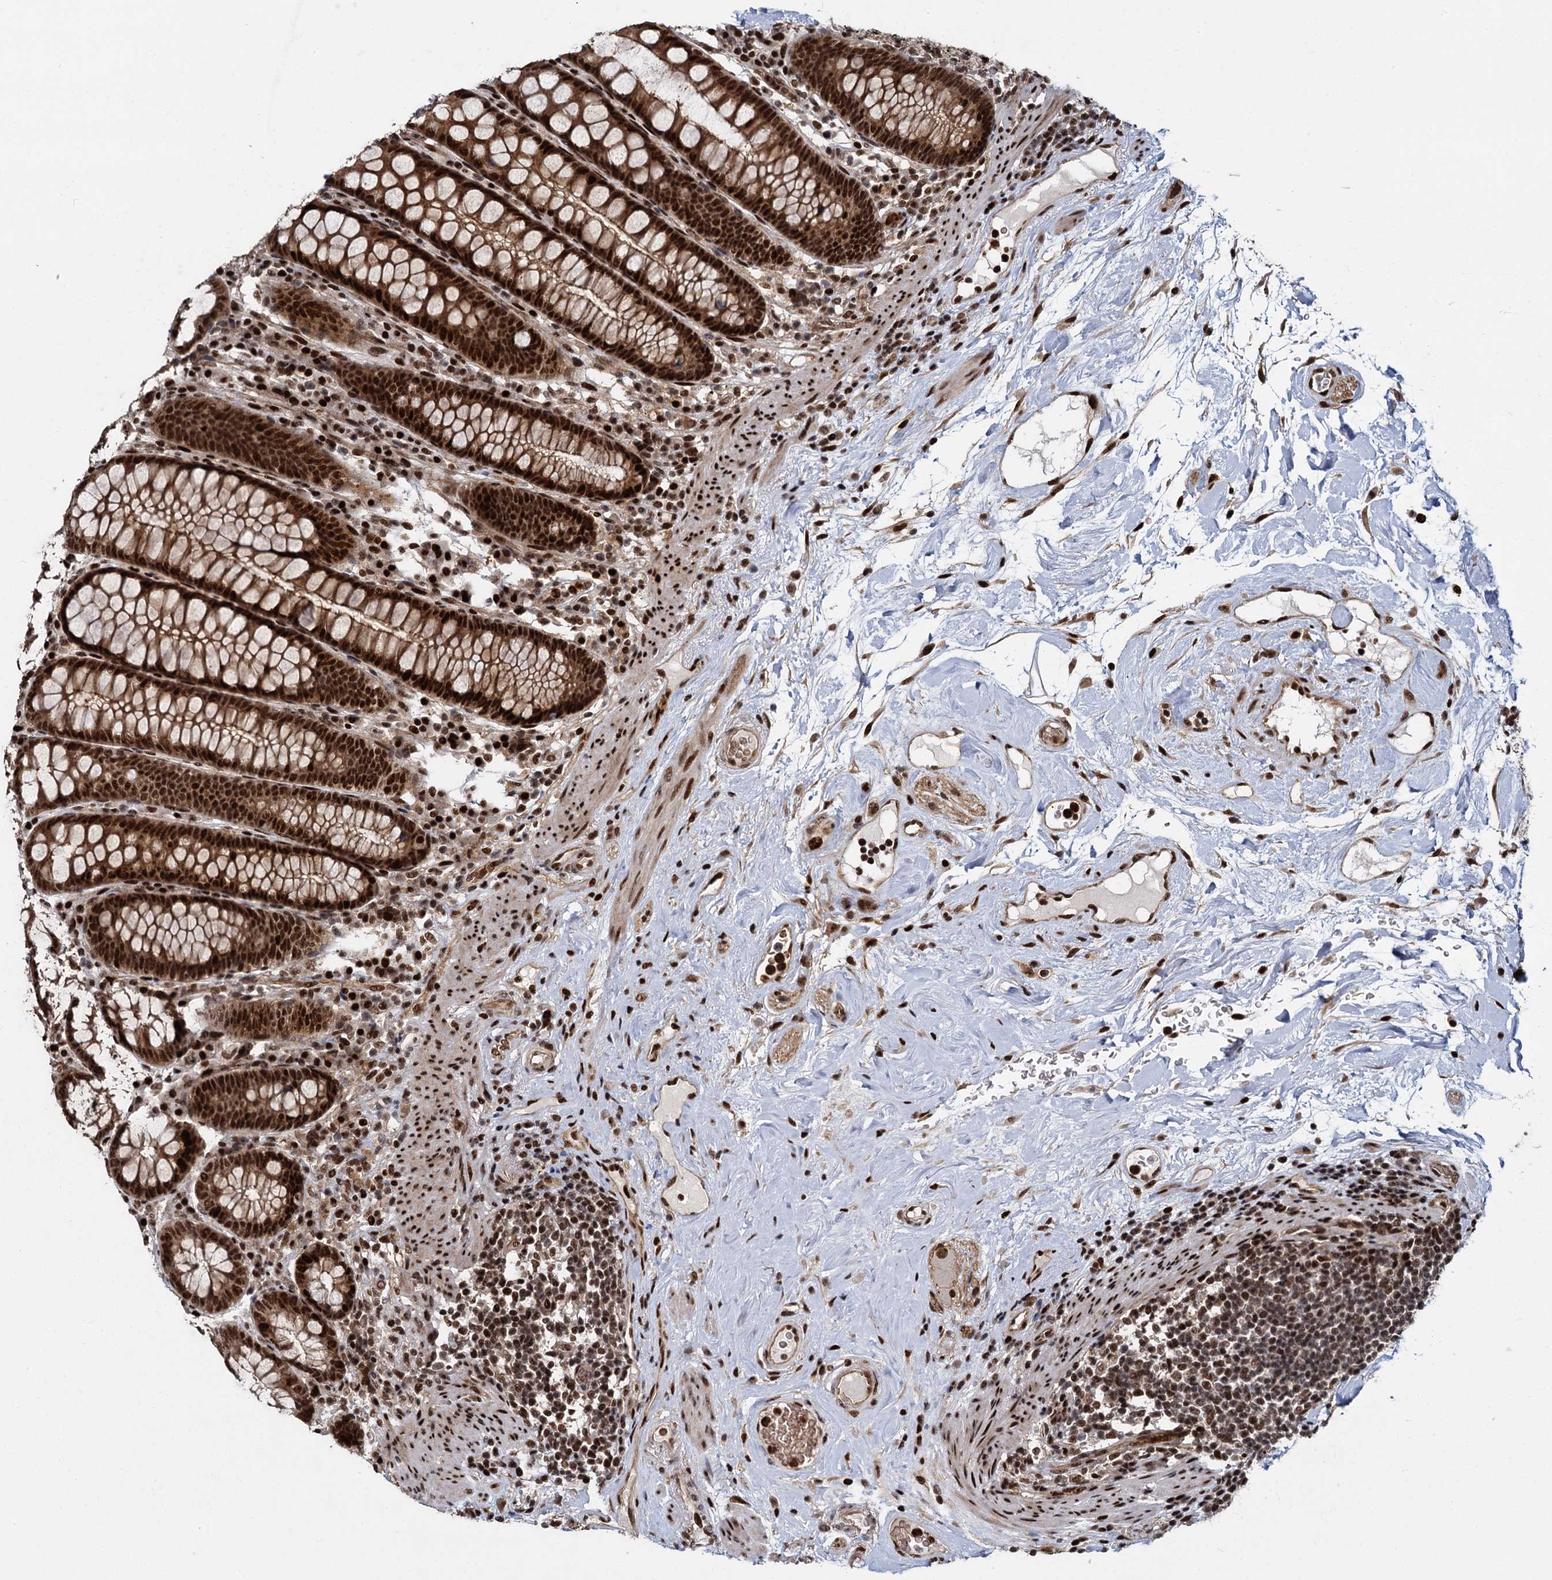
{"staining": {"intensity": "strong", "quantity": ">75%", "location": "cytoplasmic/membranous,nuclear"}, "tissue": "colon", "cell_type": "Endothelial cells", "image_type": "normal", "snomed": [{"axis": "morphology", "description": "Normal tissue, NOS"}, {"axis": "topography", "description": "Colon"}], "caption": "A micrograph showing strong cytoplasmic/membranous,nuclear expression in approximately >75% of endothelial cells in benign colon, as visualized by brown immunohistochemical staining.", "gene": "ANKRD49", "patient": {"sex": "female", "age": 79}}